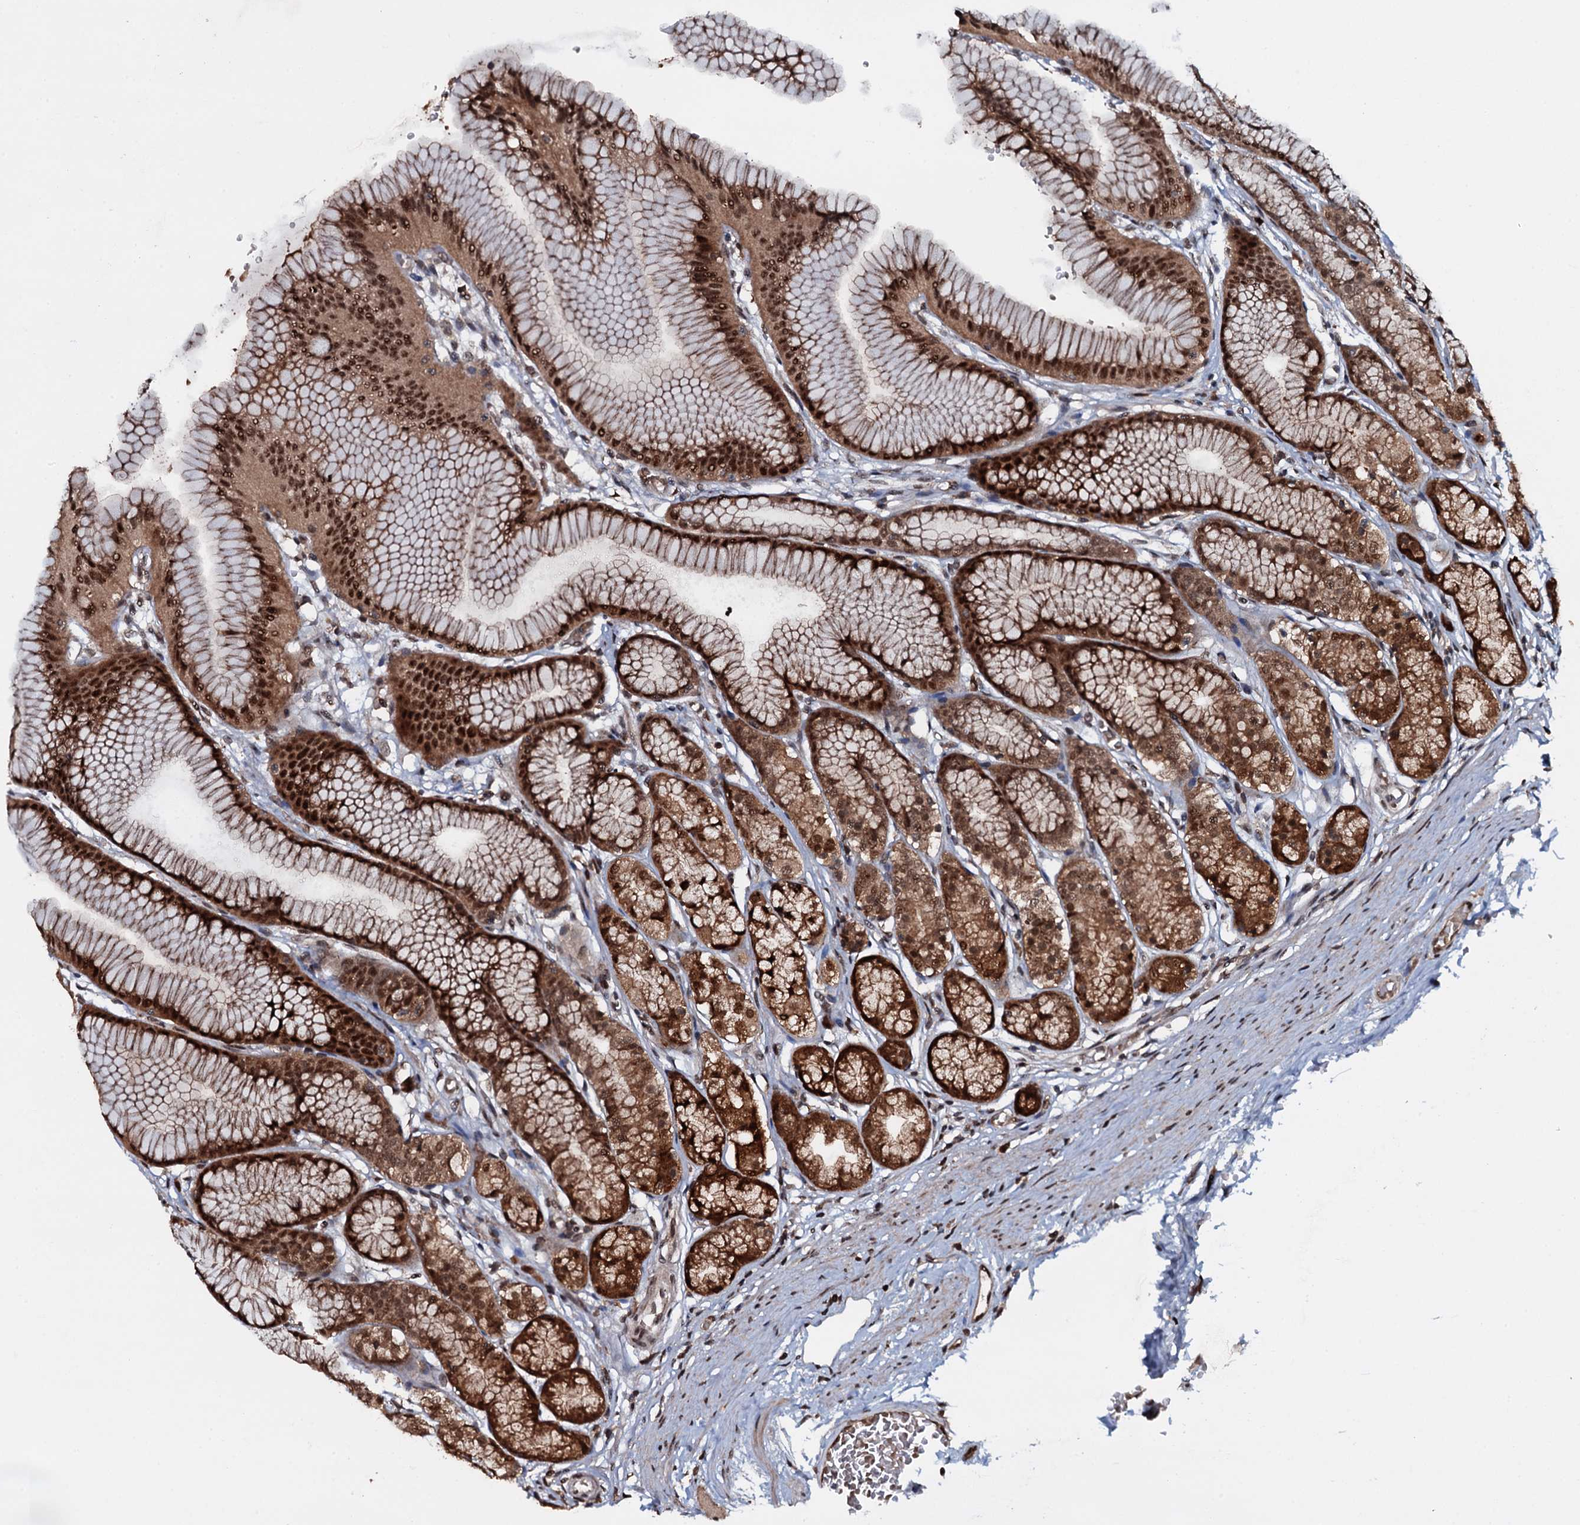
{"staining": {"intensity": "strong", "quantity": ">75%", "location": "cytoplasmic/membranous,nuclear"}, "tissue": "stomach", "cell_type": "Glandular cells", "image_type": "normal", "snomed": [{"axis": "morphology", "description": "Normal tissue, NOS"}, {"axis": "morphology", "description": "Adenocarcinoma, NOS"}, {"axis": "morphology", "description": "Adenocarcinoma, High grade"}, {"axis": "topography", "description": "Stomach, upper"}, {"axis": "topography", "description": "Stomach"}], "caption": "The immunohistochemical stain labels strong cytoplasmic/membranous,nuclear positivity in glandular cells of unremarkable stomach.", "gene": "HDDC3", "patient": {"sex": "female", "age": 65}}